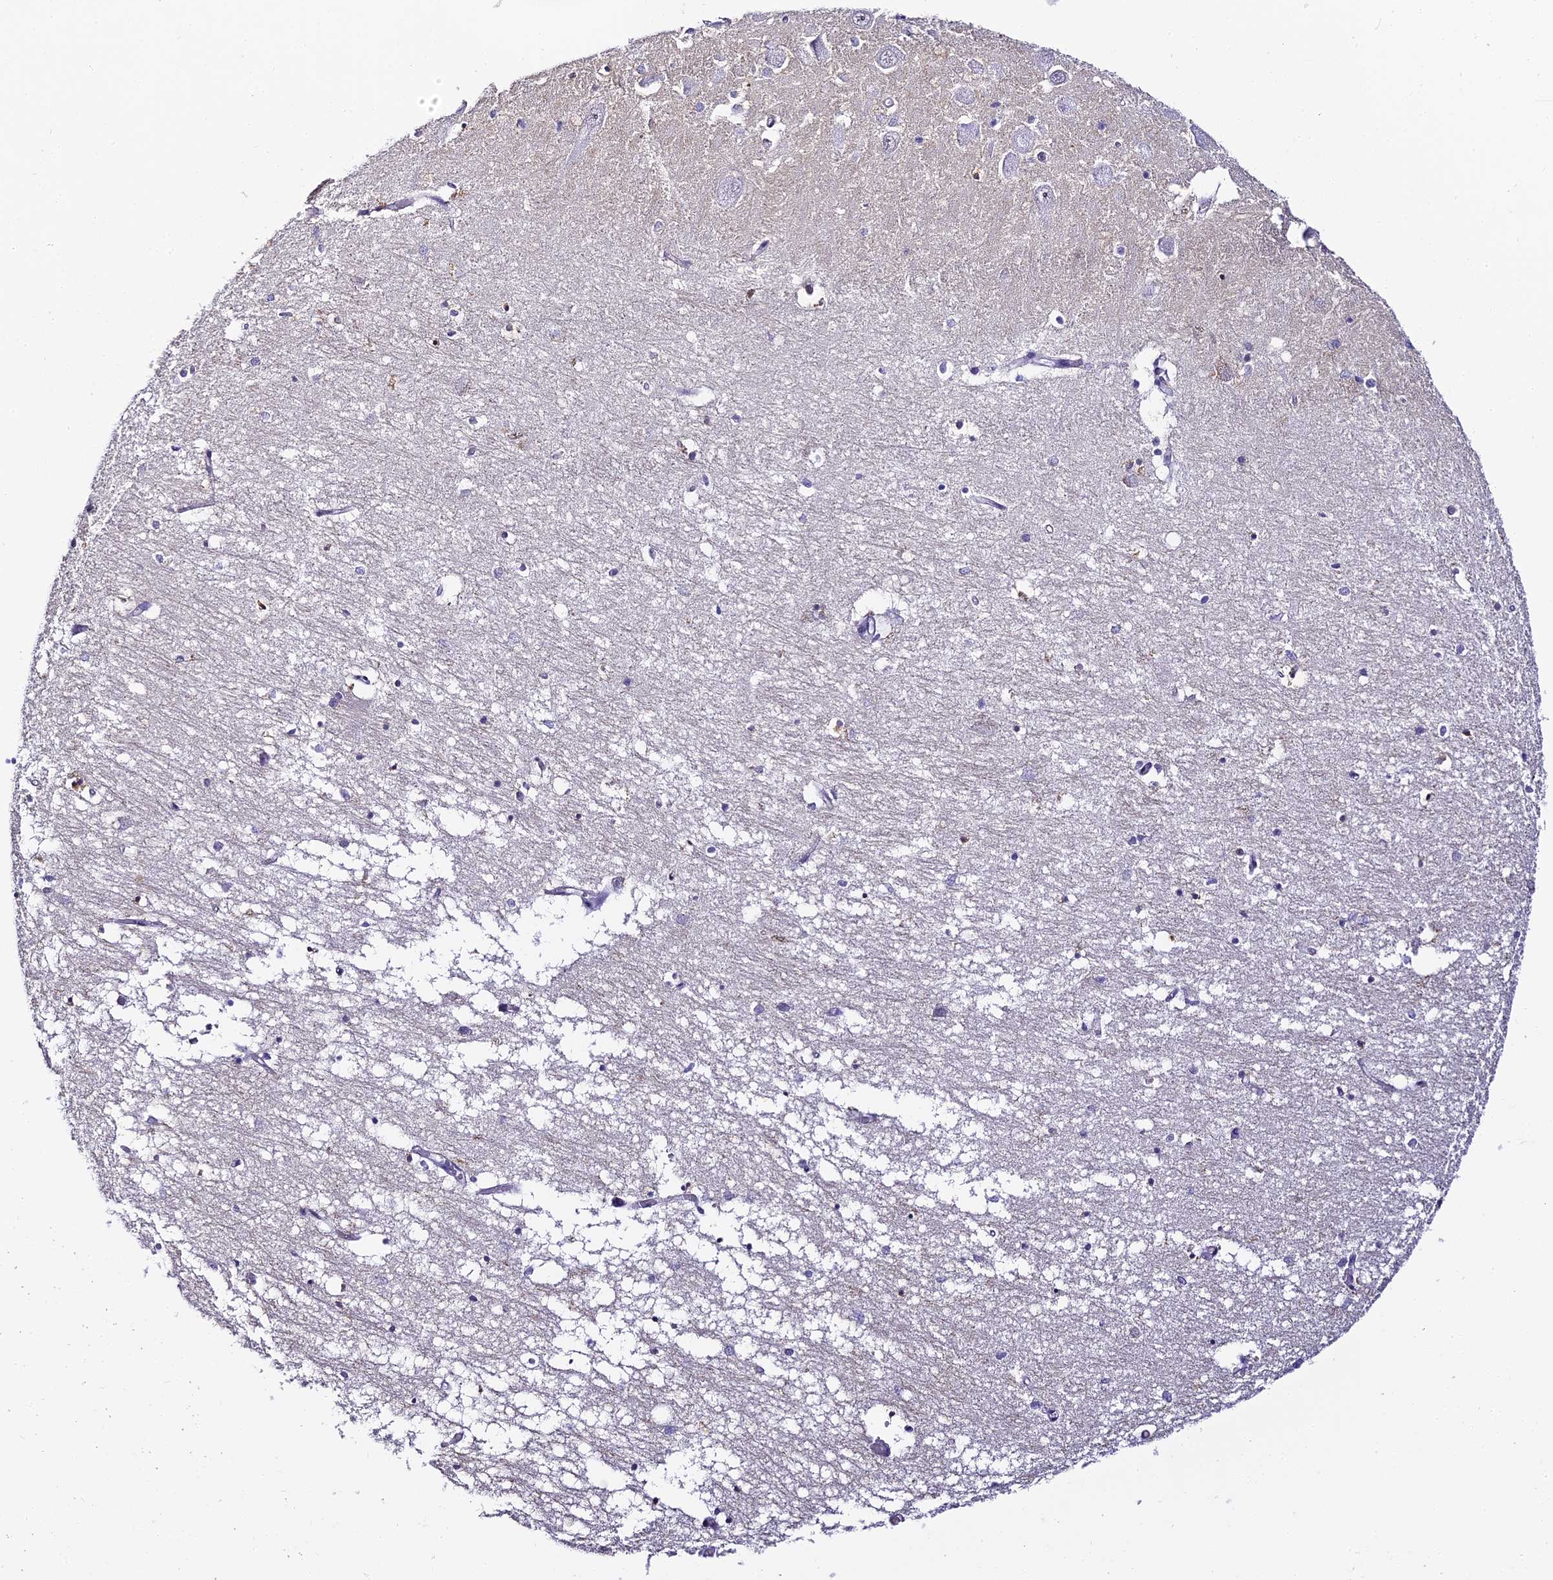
{"staining": {"intensity": "negative", "quantity": "none", "location": "none"}, "tissue": "hippocampus", "cell_type": "Glial cells", "image_type": "normal", "snomed": [{"axis": "morphology", "description": "Normal tissue, NOS"}, {"axis": "topography", "description": "Hippocampus"}], "caption": "Immunohistochemistry (IHC) histopathology image of benign hippocampus: hippocampus stained with DAB (3,3'-diaminobenzidine) shows no significant protein staining in glial cells.", "gene": "ABHD14A", "patient": {"sex": "male", "age": 70}}